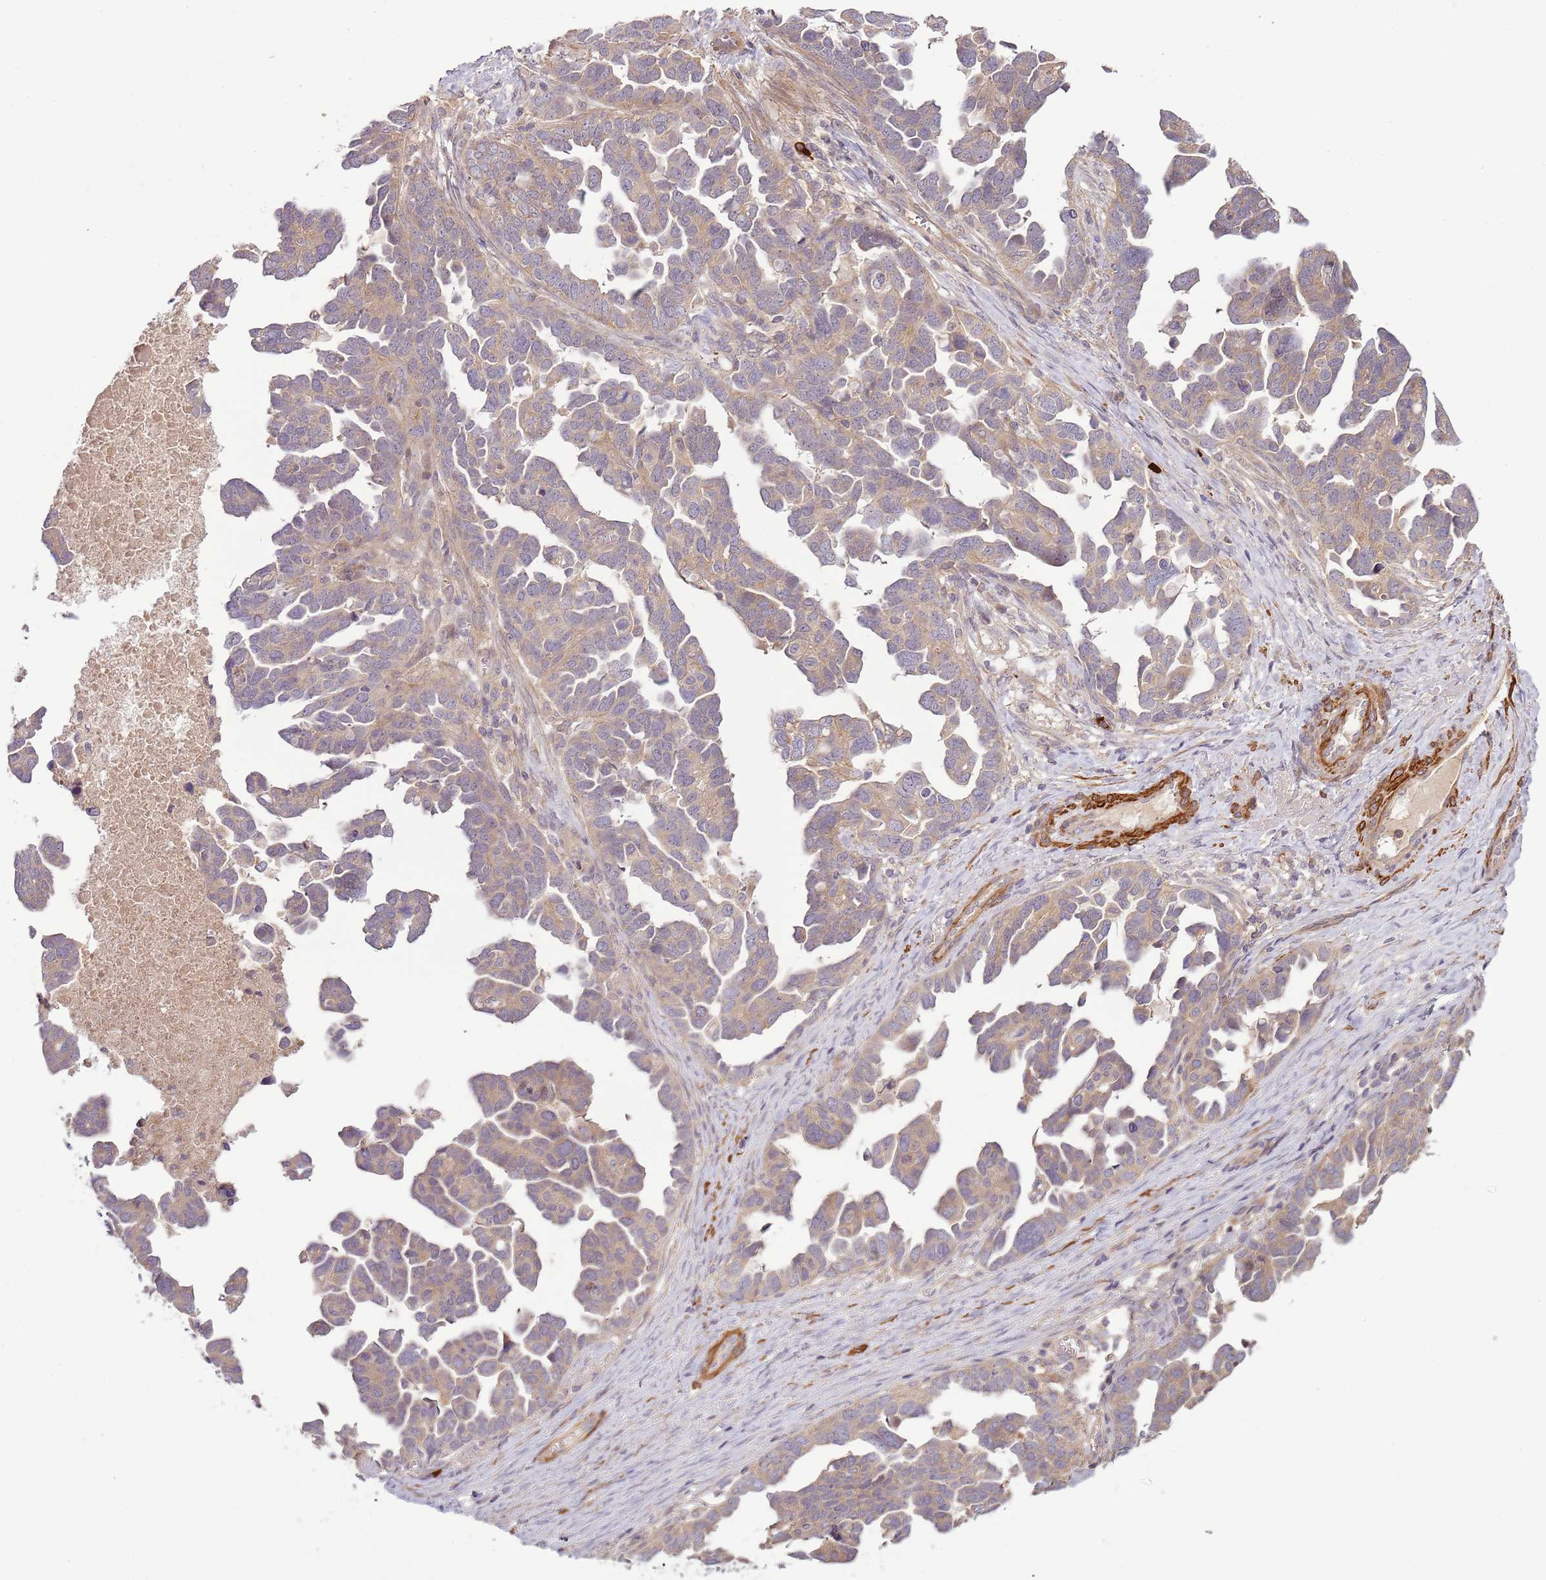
{"staining": {"intensity": "weak", "quantity": "25%-75%", "location": "cytoplasmic/membranous"}, "tissue": "ovarian cancer", "cell_type": "Tumor cells", "image_type": "cancer", "snomed": [{"axis": "morphology", "description": "Cystadenocarcinoma, serous, NOS"}, {"axis": "topography", "description": "Ovary"}], "caption": "Tumor cells reveal weak cytoplasmic/membranous expression in about 25%-75% of cells in ovarian cancer (serous cystadenocarcinoma).", "gene": "RNF128", "patient": {"sex": "female", "age": 54}}